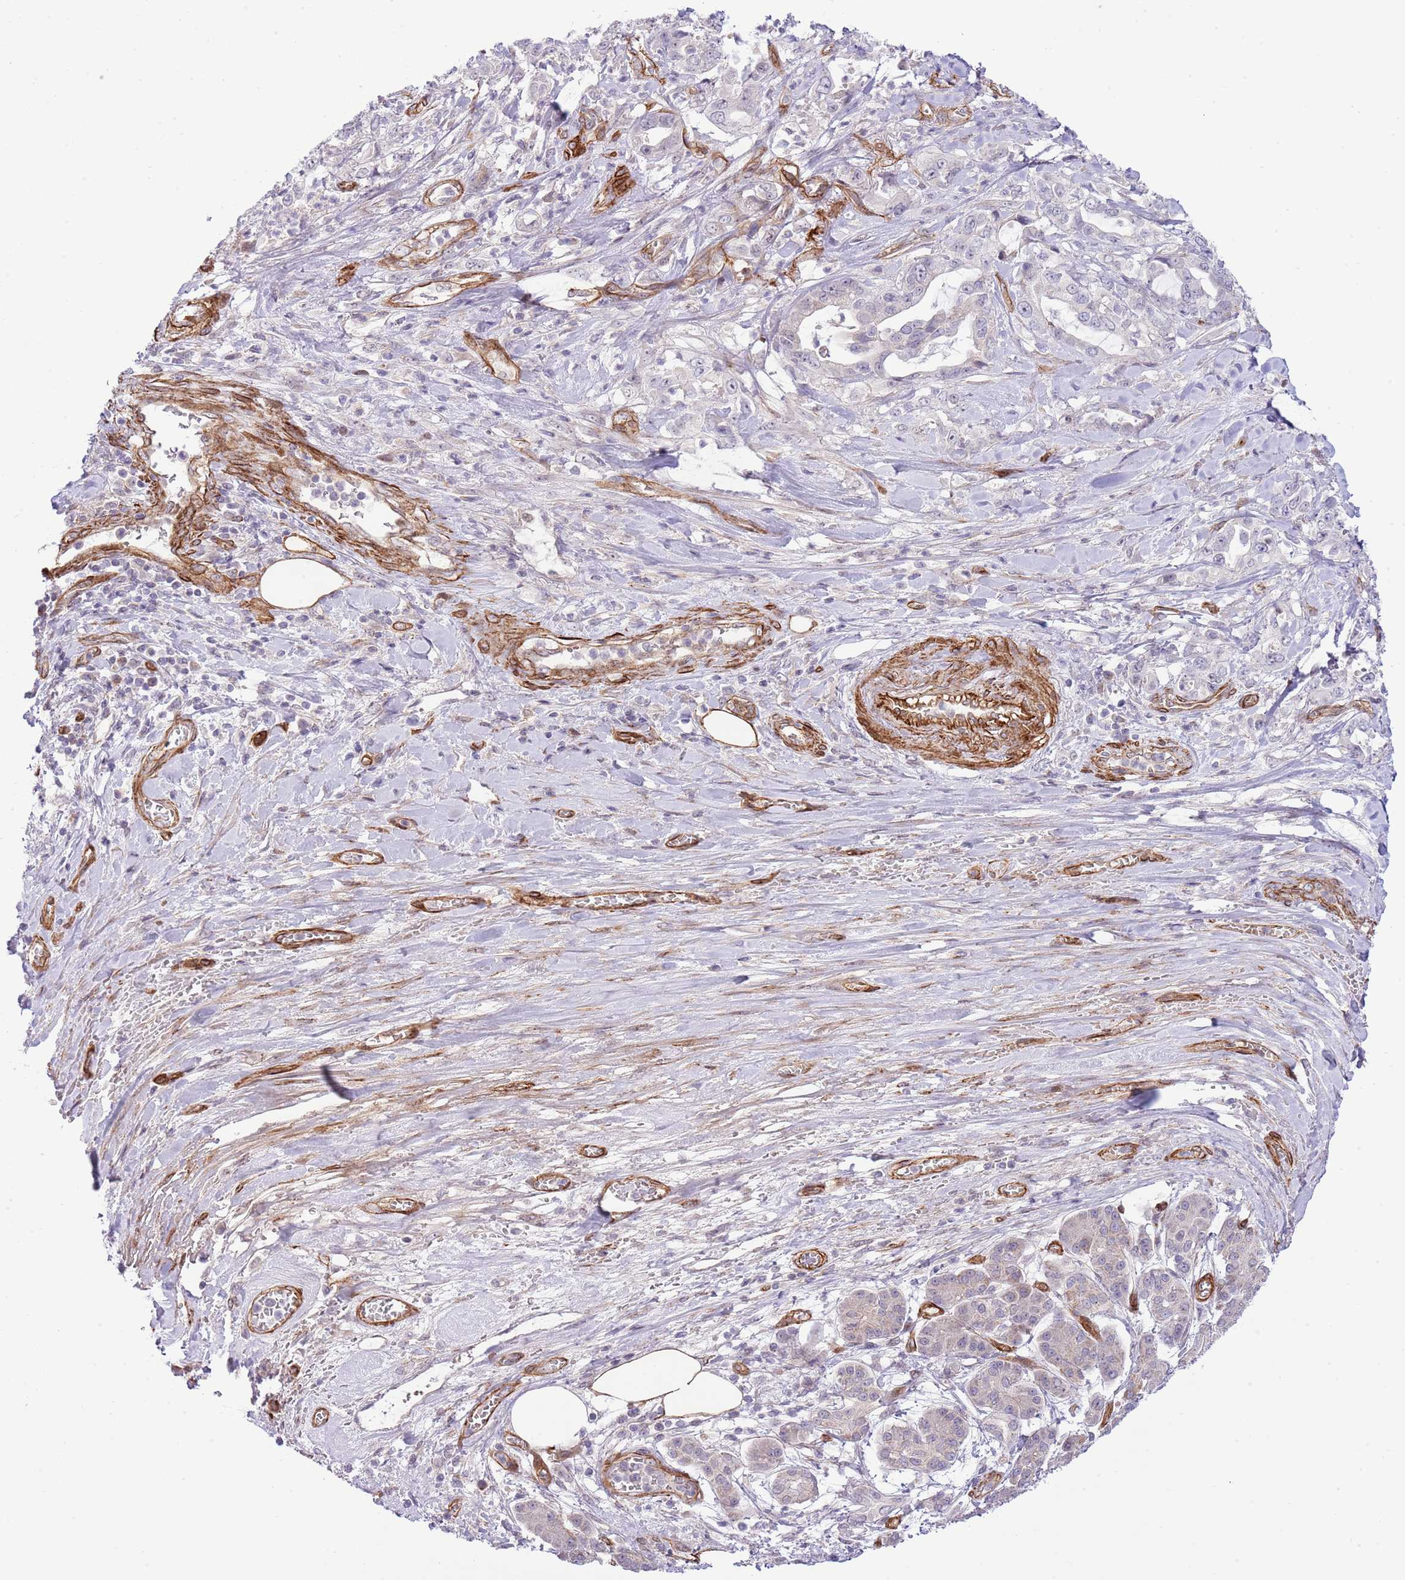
{"staining": {"intensity": "negative", "quantity": "none", "location": "none"}, "tissue": "pancreatic cancer", "cell_type": "Tumor cells", "image_type": "cancer", "snomed": [{"axis": "morphology", "description": "Adenocarcinoma, NOS"}, {"axis": "topography", "description": "Pancreas"}], "caption": "This is an immunohistochemistry histopathology image of pancreatic cancer (adenocarcinoma). There is no positivity in tumor cells.", "gene": "NEK3", "patient": {"sex": "female", "age": 61}}